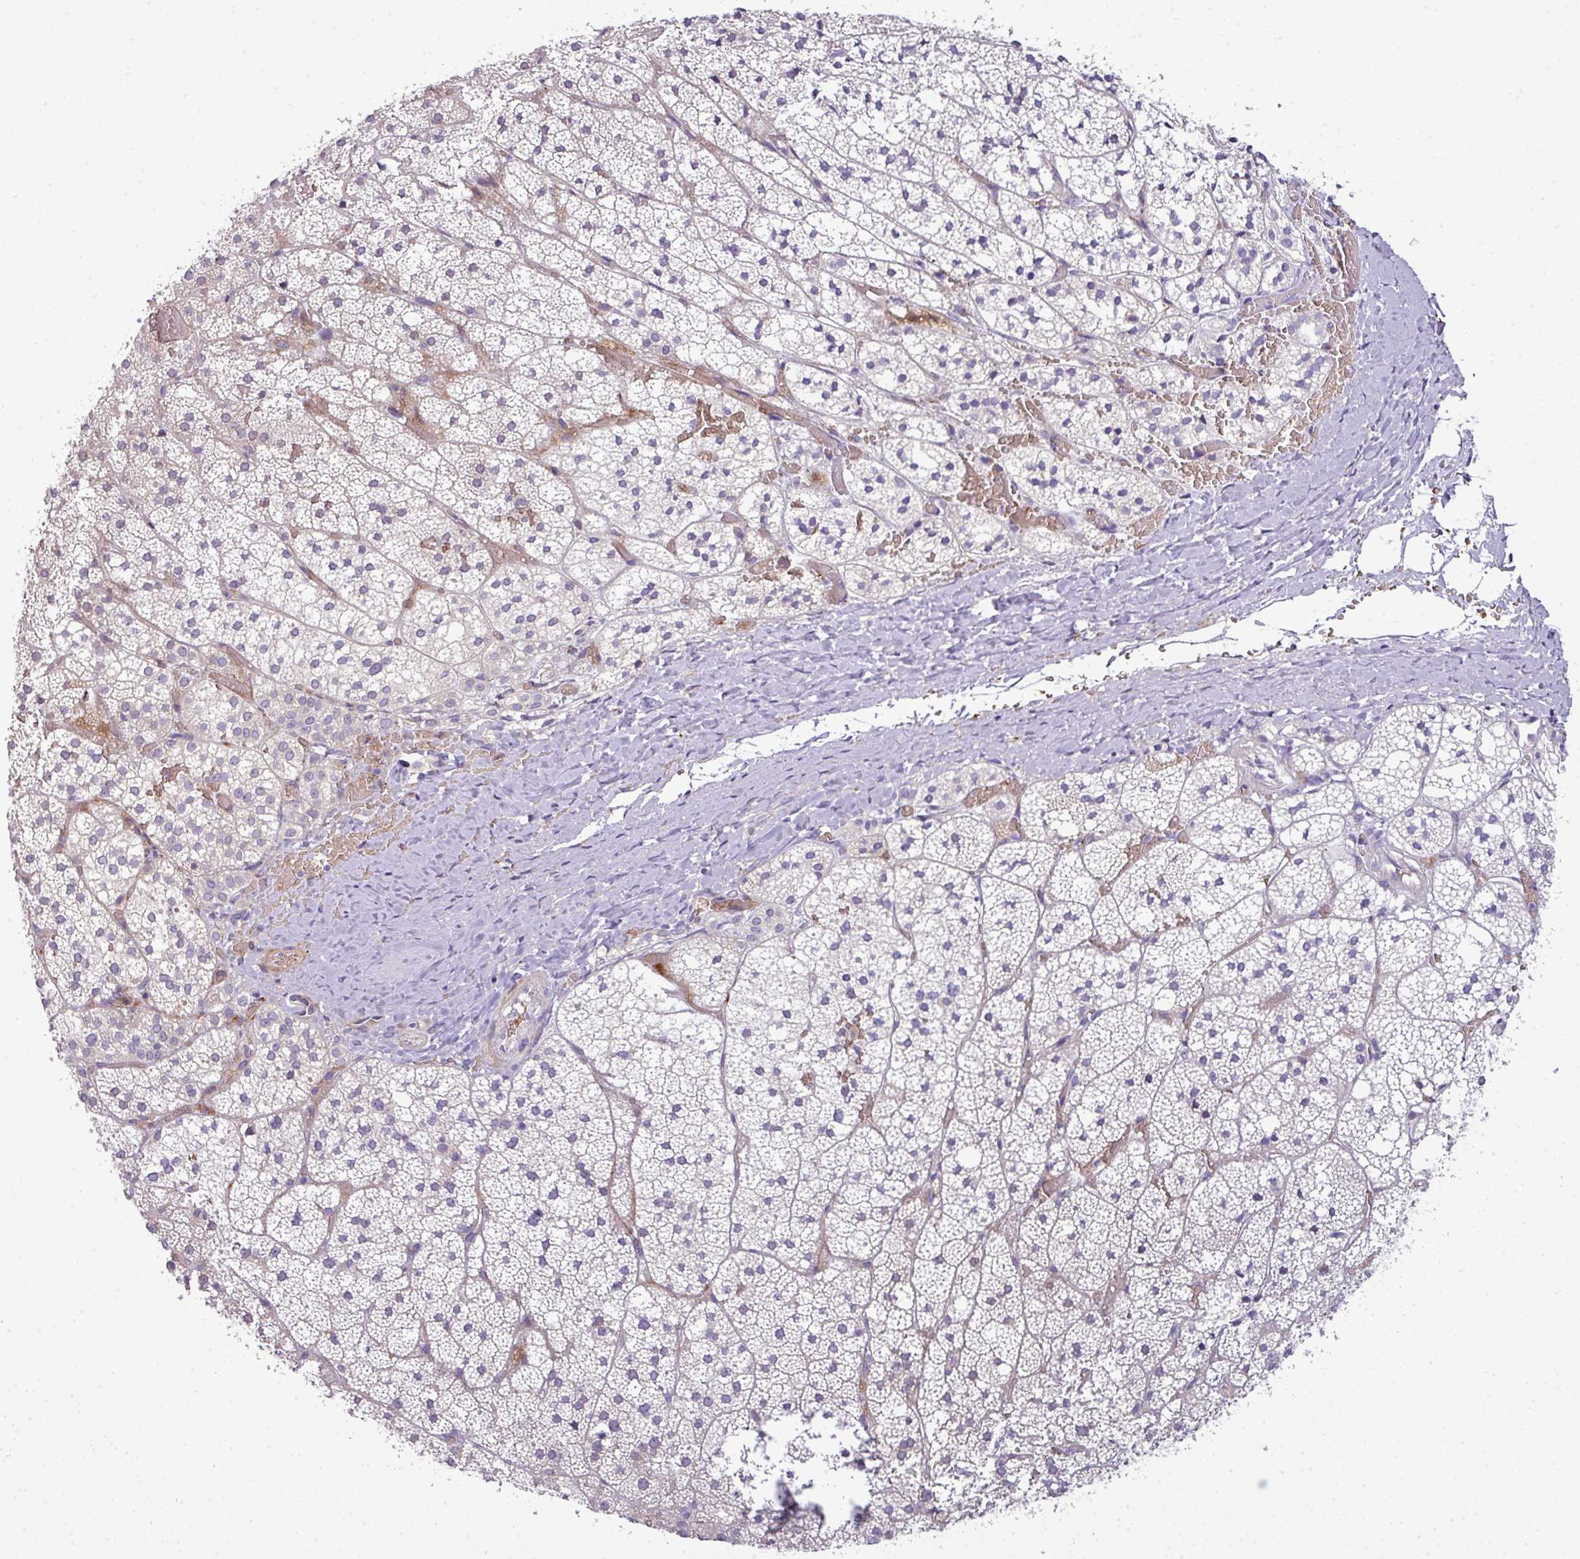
{"staining": {"intensity": "negative", "quantity": "none", "location": "none"}, "tissue": "adrenal gland", "cell_type": "Glandular cells", "image_type": "normal", "snomed": [{"axis": "morphology", "description": "Normal tissue, NOS"}, {"axis": "topography", "description": "Adrenal gland"}], "caption": "This is a image of immunohistochemistry staining of unremarkable adrenal gland, which shows no expression in glandular cells. (Brightfield microscopy of DAB IHC at high magnification).", "gene": "ATP6V1F", "patient": {"sex": "male", "age": 53}}